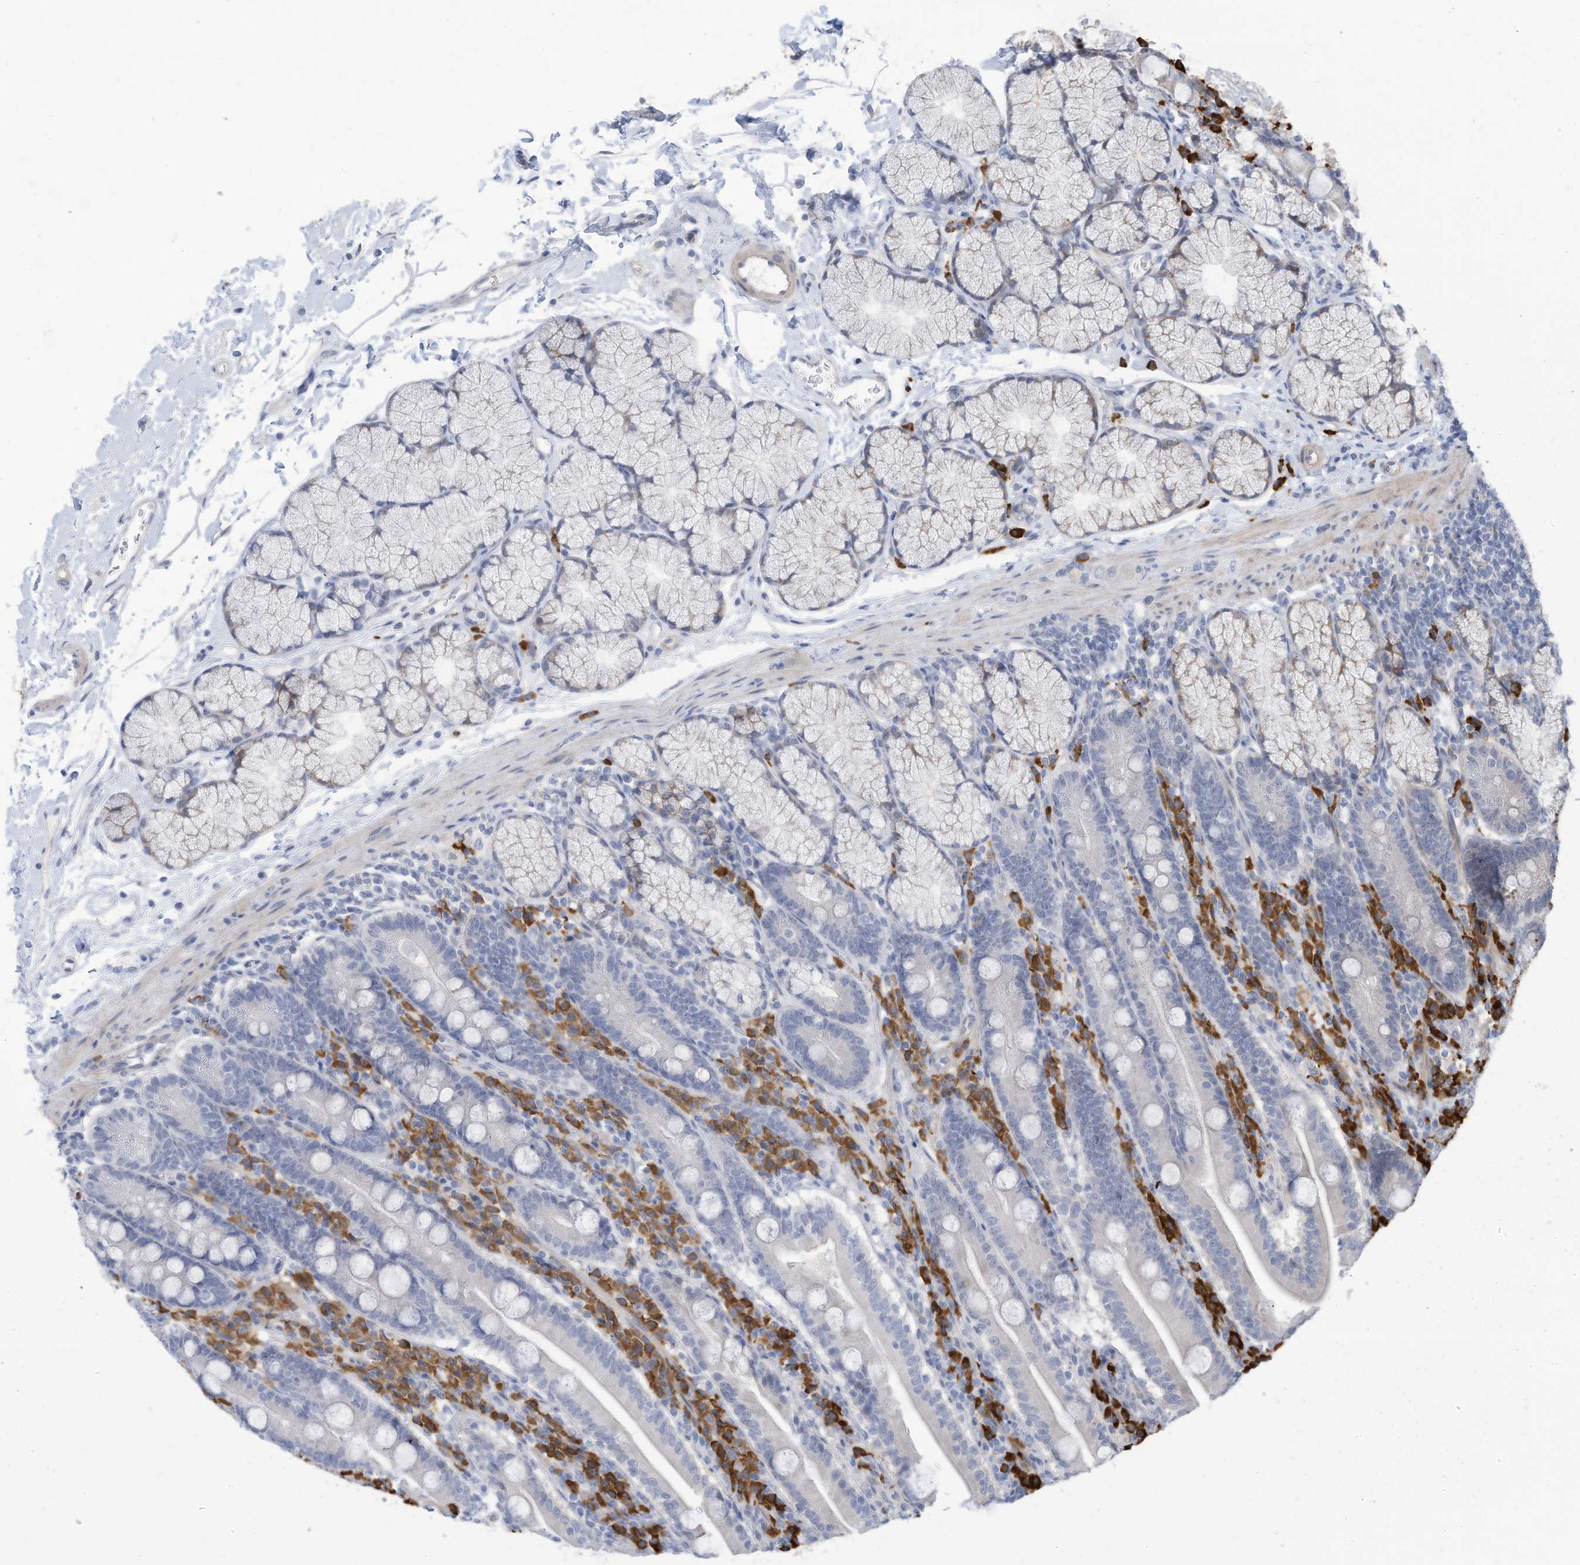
{"staining": {"intensity": "negative", "quantity": "none", "location": "none"}, "tissue": "duodenum", "cell_type": "Glandular cells", "image_type": "normal", "snomed": [{"axis": "morphology", "description": "Normal tissue, NOS"}, {"axis": "topography", "description": "Duodenum"}], "caption": "Image shows no protein staining in glandular cells of unremarkable duodenum.", "gene": "ZNF292", "patient": {"sex": "male", "age": 35}}